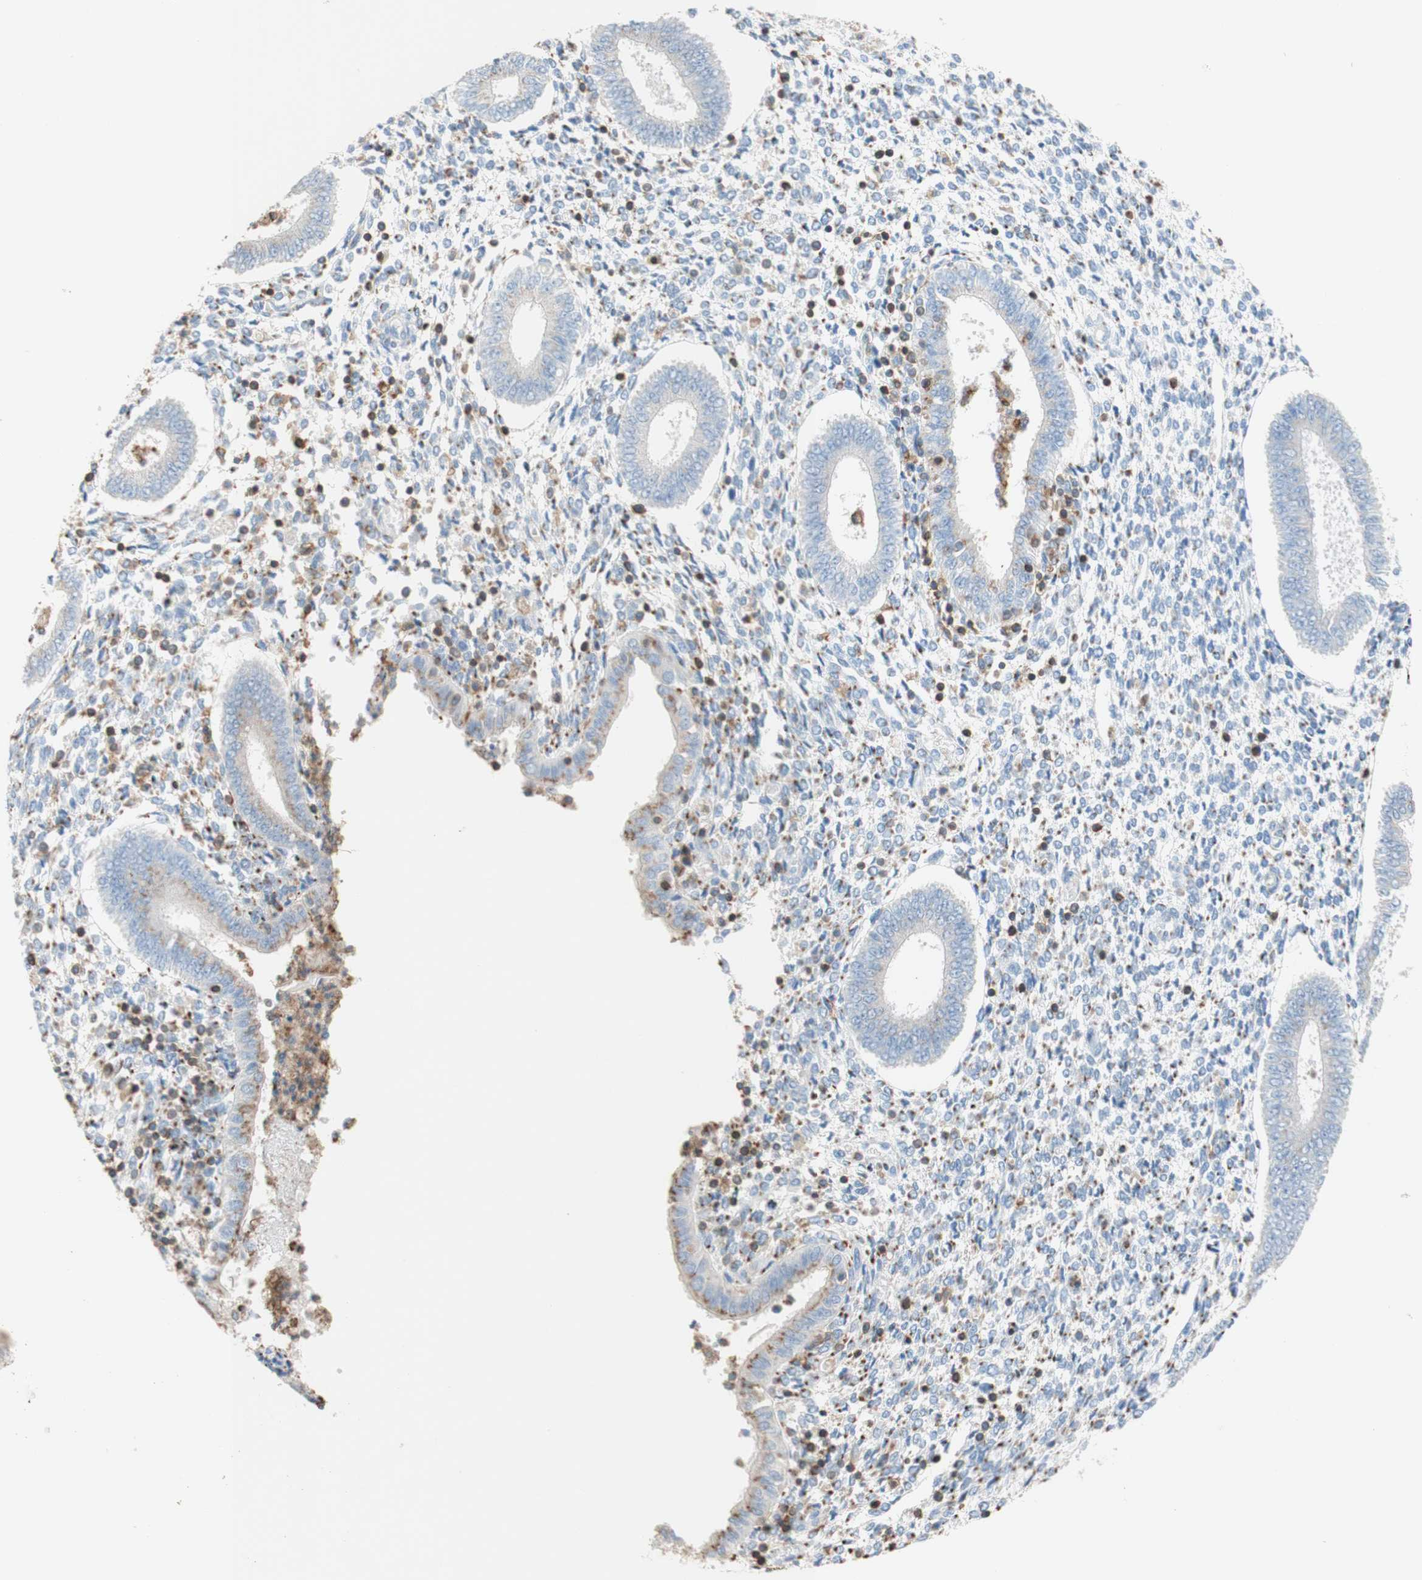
{"staining": {"intensity": "moderate", "quantity": "<25%", "location": "cytoplasmic/membranous"}, "tissue": "endometrium", "cell_type": "Cells in endometrial stroma", "image_type": "normal", "snomed": [{"axis": "morphology", "description": "Normal tissue, NOS"}, {"axis": "topography", "description": "Endometrium"}], "caption": "Cells in endometrial stroma demonstrate low levels of moderate cytoplasmic/membranous positivity in about <25% of cells in unremarkable endometrium. (DAB IHC with brightfield microscopy, high magnification).", "gene": "SPINK6", "patient": {"sex": "female", "age": 35}}